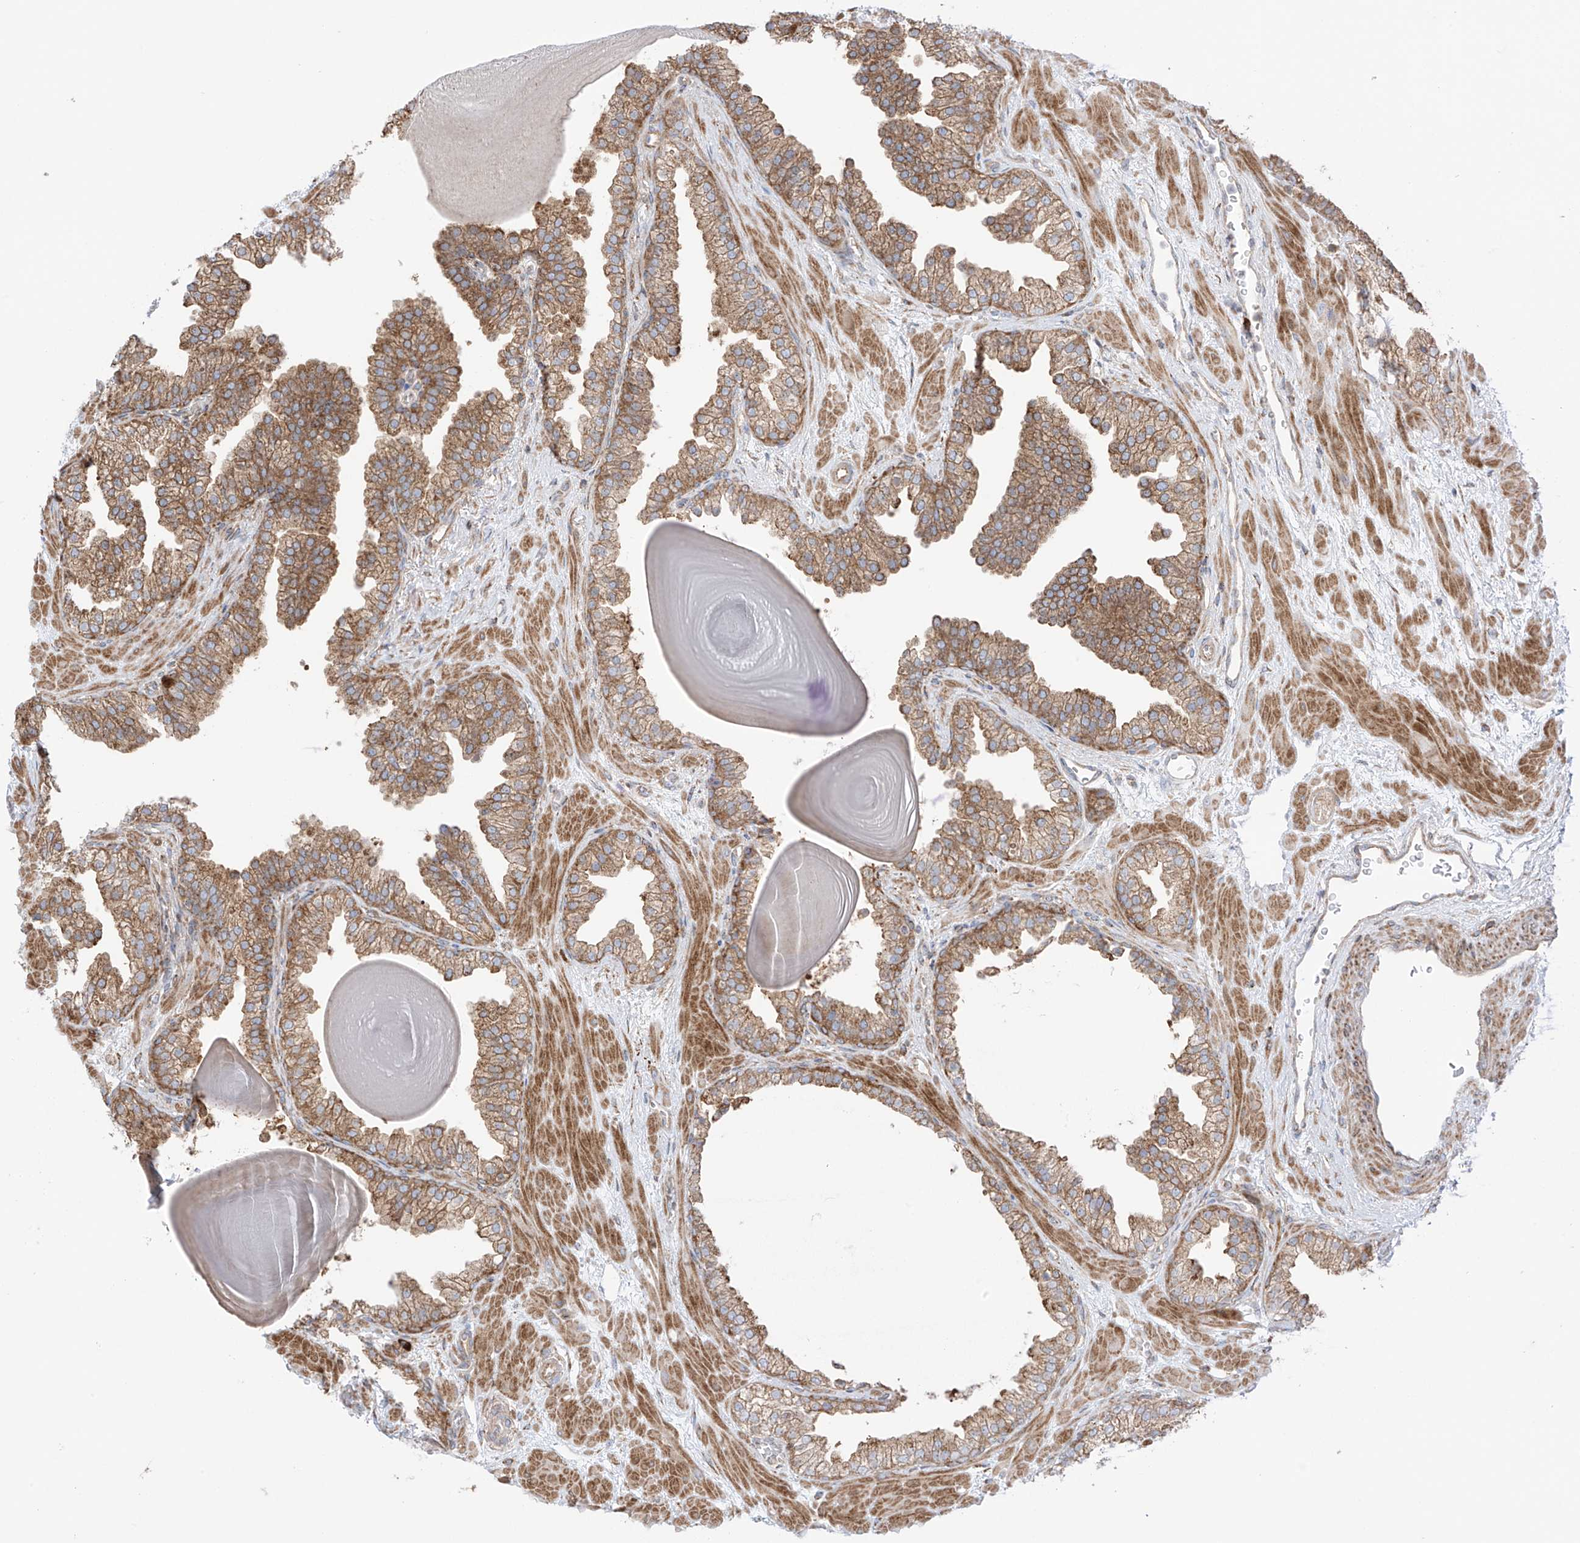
{"staining": {"intensity": "moderate", "quantity": ">75%", "location": "cytoplasmic/membranous"}, "tissue": "prostate", "cell_type": "Glandular cells", "image_type": "normal", "snomed": [{"axis": "morphology", "description": "Normal tissue, NOS"}, {"axis": "topography", "description": "Prostate"}], "caption": "High-power microscopy captured an immunohistochemistry micrograph of benign prostate, revealing moderate cytoplasmic/membranous expression in about >75% of glandular cells.", "gene": "XKR3", "patient": {"sex": "male", "age": 48}}